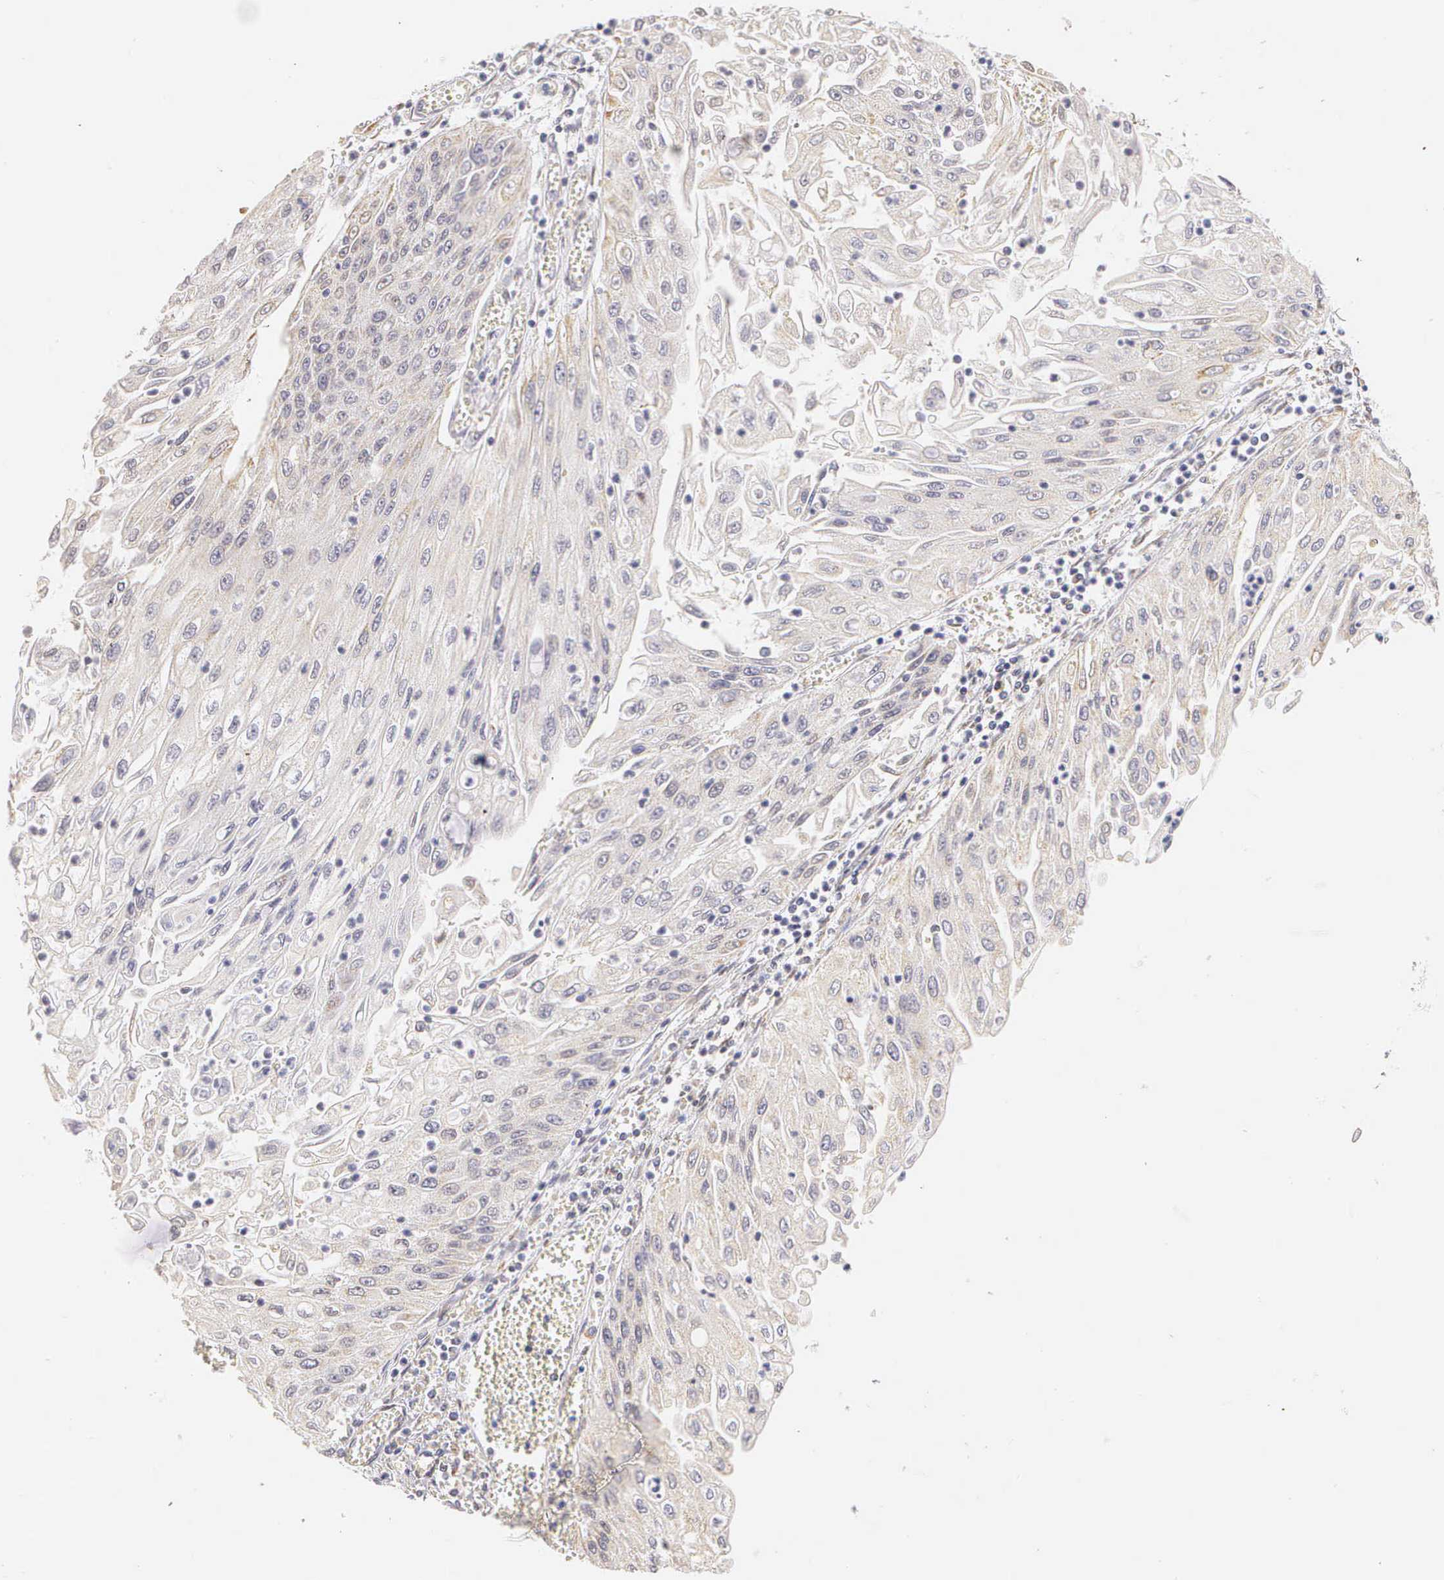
{"staining": {"intensity": "weak", "quantity": "25%-75%", "location": "cytoplasmic/membranous"}, "tissue": "endometrial cancer", "cell_type": "Tumor cells", "image_type": "cancer", "snomed": [{"axis": "morphology", "description": "Adenocarcinoma, NOS"}, {"axis": "topography", "description": "Endometrium"}], "caption": "Immunohistochemistry staining of endometrial cancer, which reveals low levels of weak cytoplasmic/membranous staining in about 25%-75% of tumor cells indicating weak cytoplasmic/membranous protein positivity. The staining was performed using DAB (brown) for protein detection and nuclei were counterstained in hematoxylin (blue).", "gene": "ESR1", "patient": {"sex": "female", "age": 75}}